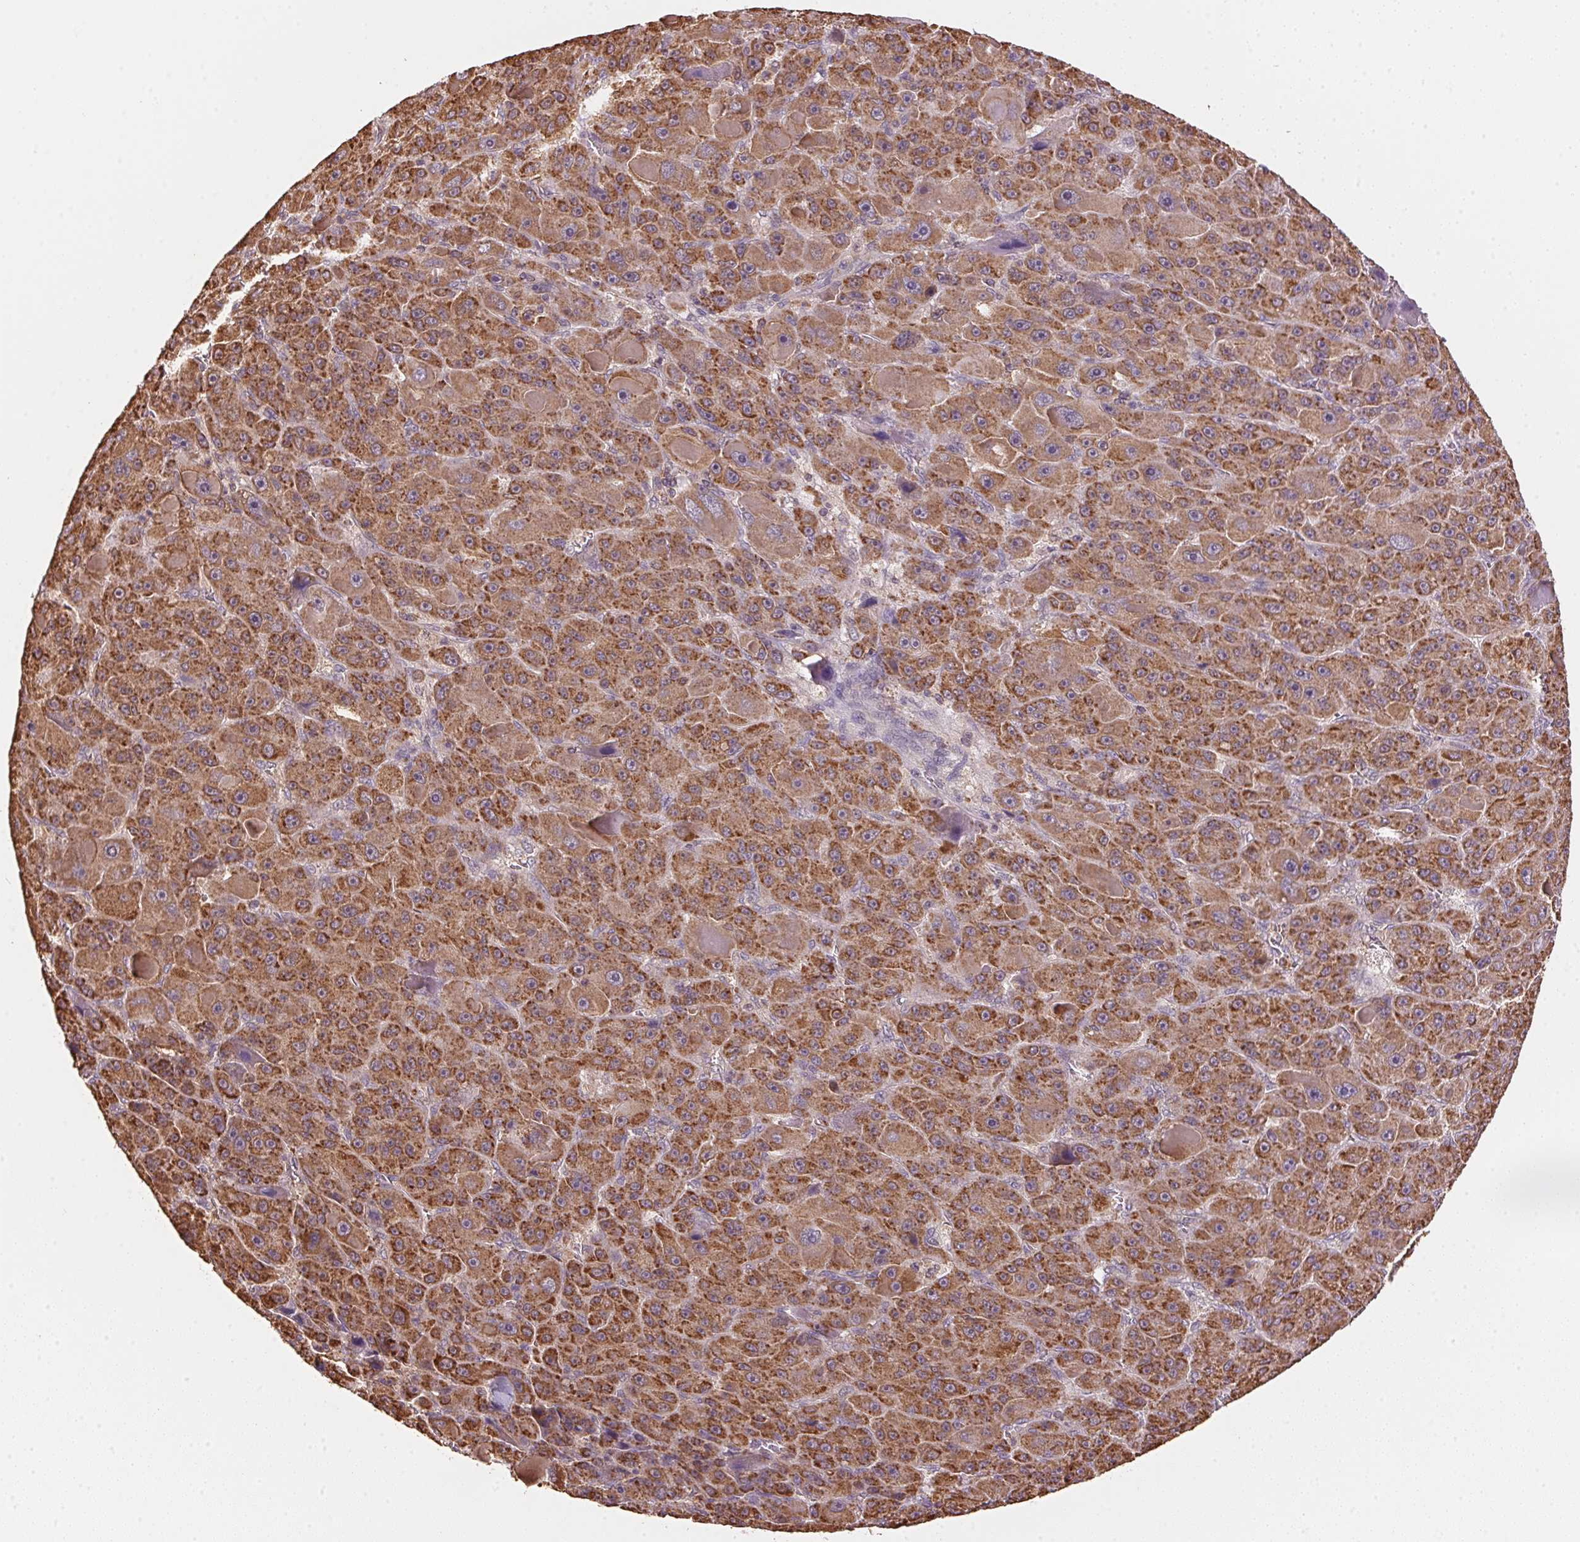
{"staining": {"intensity": "strong", "quantity": ">75%", "location": "cytoplasmic/membranous"}, "tissue": "liver cancer", "cell_type": "Tumor cells", "image_type": "cancer", "snomed": [{"axis": "morphology", "description": "Carcinoma, Hepatocellular, NOS"}, {"axis": "topography", "description": "Liver"}], "caption": "The immunohistochemical stain shows strong cytoplasmic/membranous positivity in tumor cells of liver hepatocellular carcinoma tissue.", "gene": "ARHGAP6", "patient": {"sex": "male", "age": 76}}